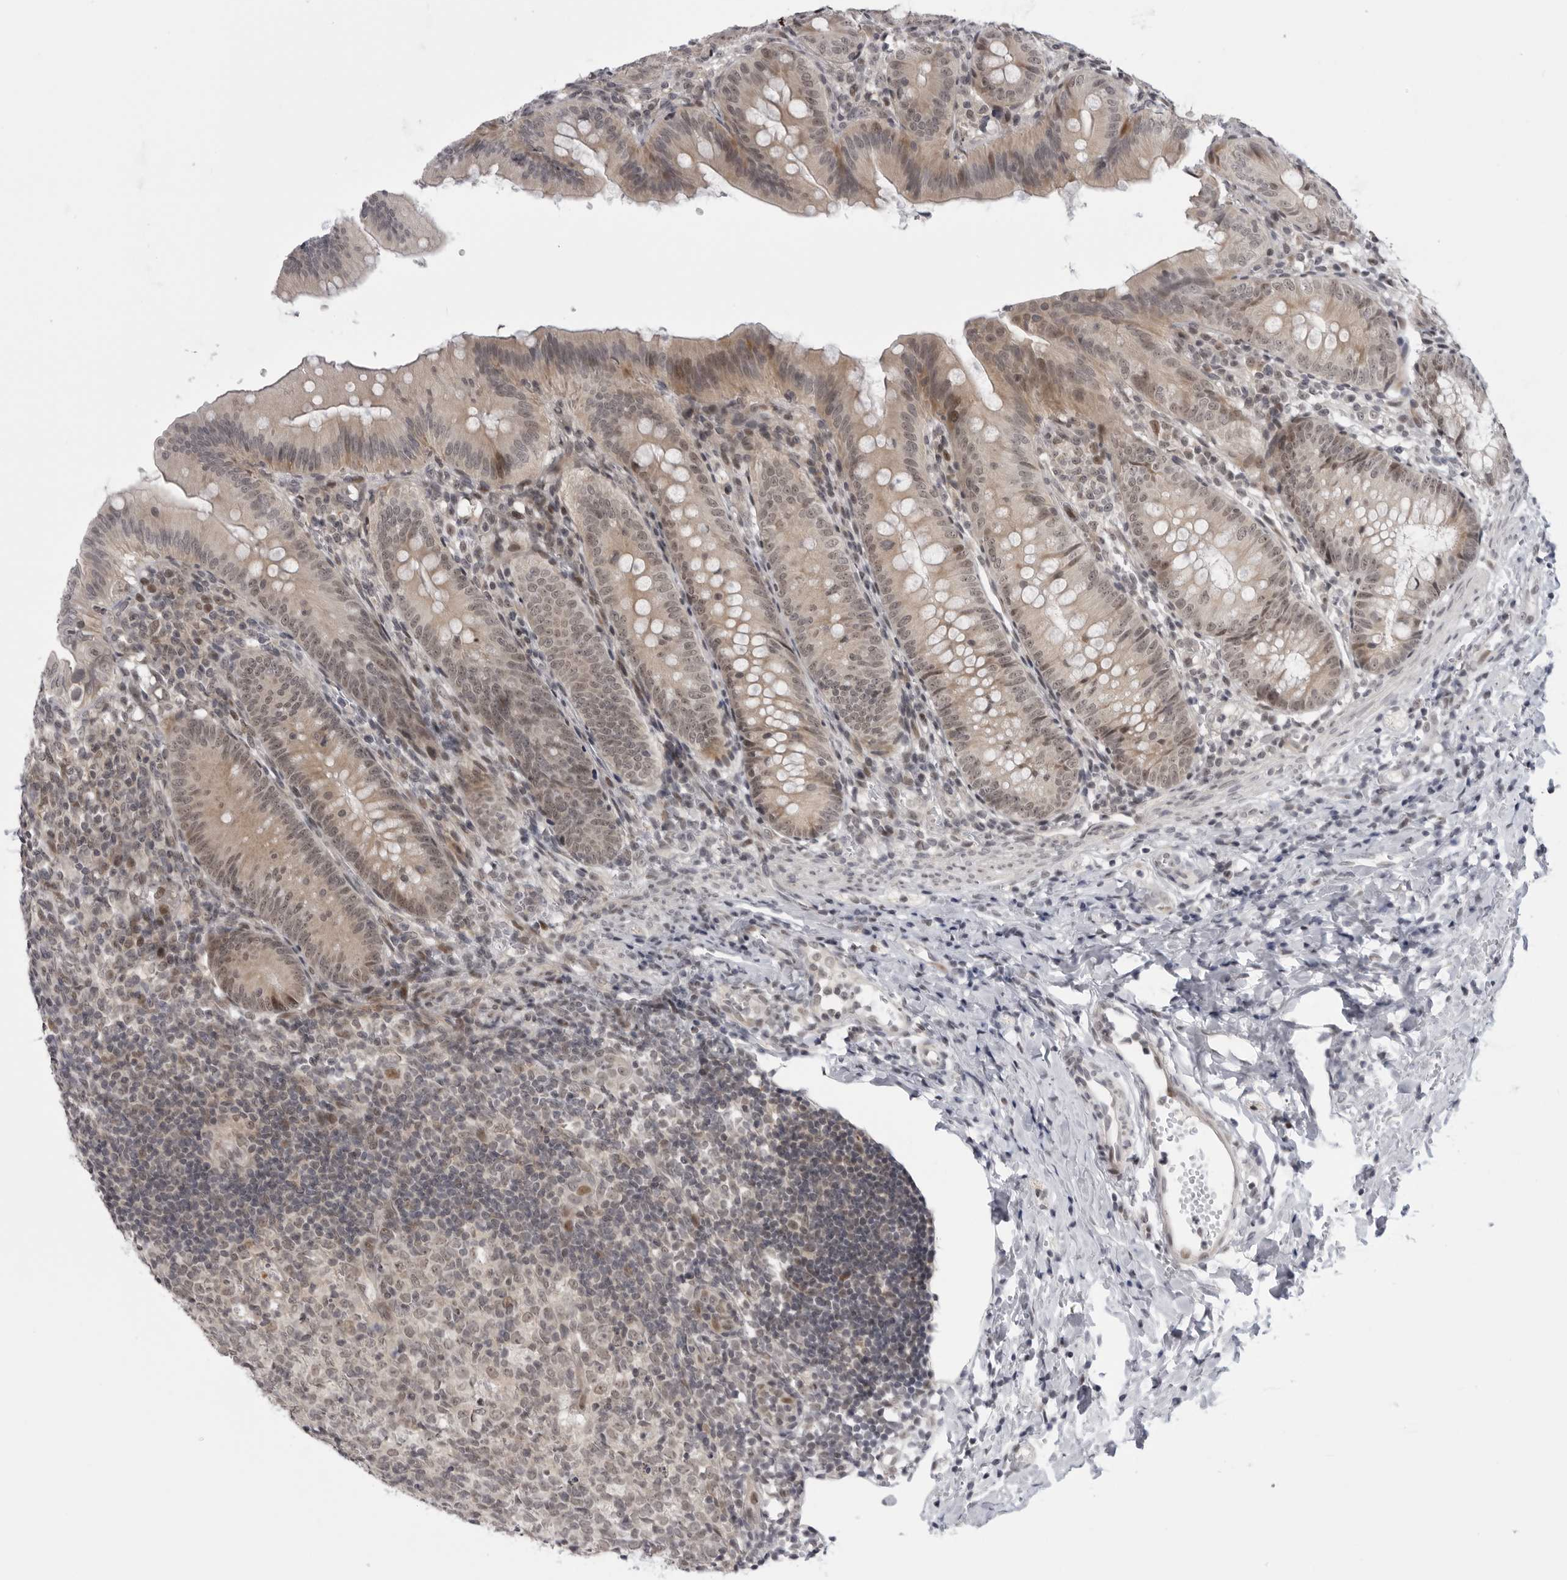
{"staining": {"intensity": "weak", "quantity": ">75%", "location": "cytoplasmic/membranous,nuclear"}, "tissue": "appendix", "cell_type": "Glandular cells", "image_type": "normal", "snomed": [{"axis": "morphology", "description": "Normal tissue, NOS"}, {"axis": "topography", "description": "Appendix"}], "caption": "Immunohistochemistry (IHC) of benign appendix exhibits low levels of weak cytoplasmic/membranous,nuclear staining in about >75% of glandular cells. The staining is performed using DAB (3,3'-diaminobenzidine) brown chromogen to label protein expression. The nuclei are counter-stained blue using hematoxylin.", "gene": "ALPK2", "patient": {"sex": "male", "age": 1}}